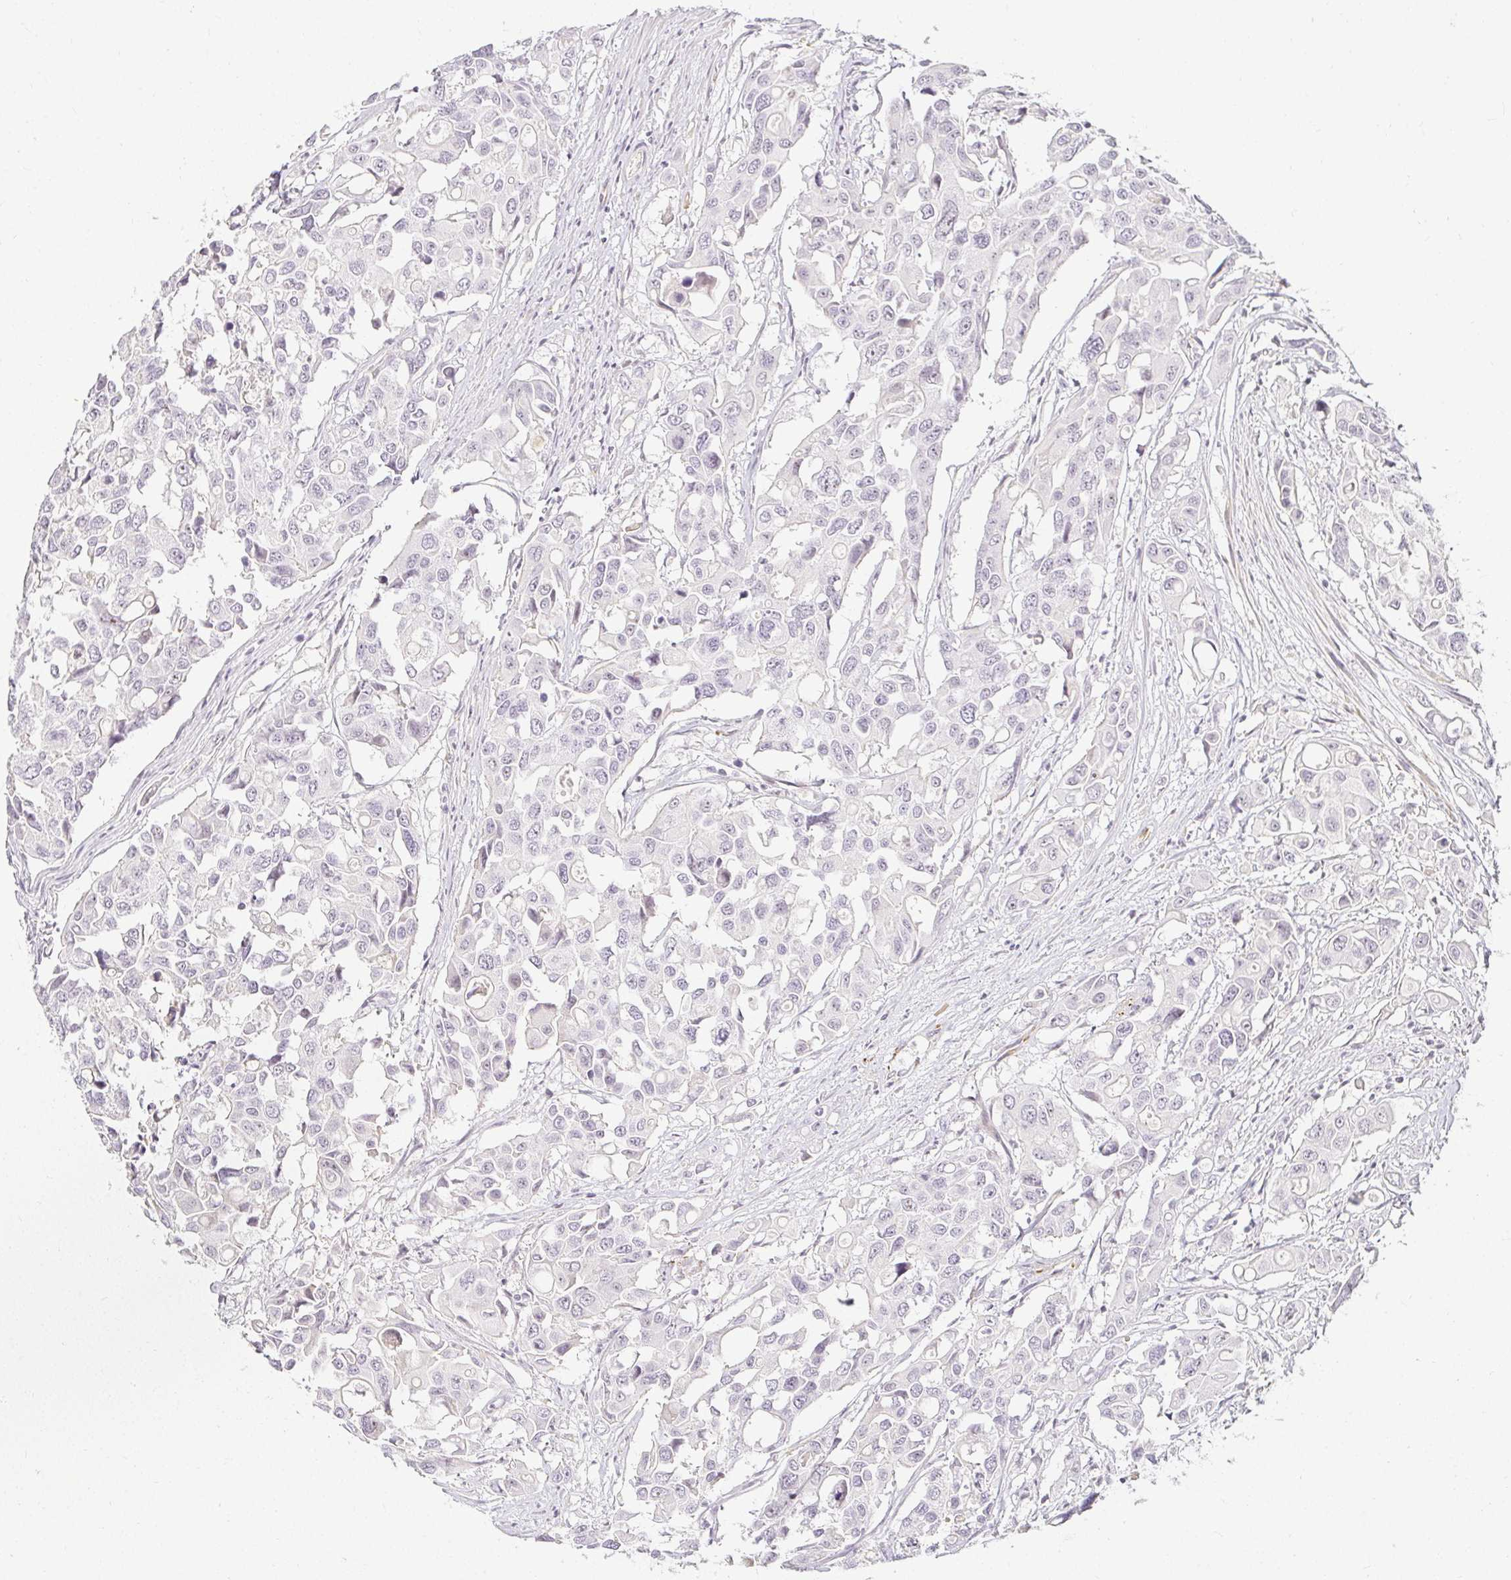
{"staining": {"intensity": "negative", "quantity": "none", "location": "none"}, "tissue": "colorectal cancer", "cell_type": "Tumor cells", "image_type": "cancer", "snomed": [{"axis": "morphology", "description": "Adenocarcinoma, NOS"}, {"axis": "topography", "description": "Colon"}], "caption": "This is an IHC histopathology image of human colorectal cancer (adenocarcinoma). There is no staining in tumor cells.", "gene": "ACAN", "patient": {"sex": "male", "age": 77}}